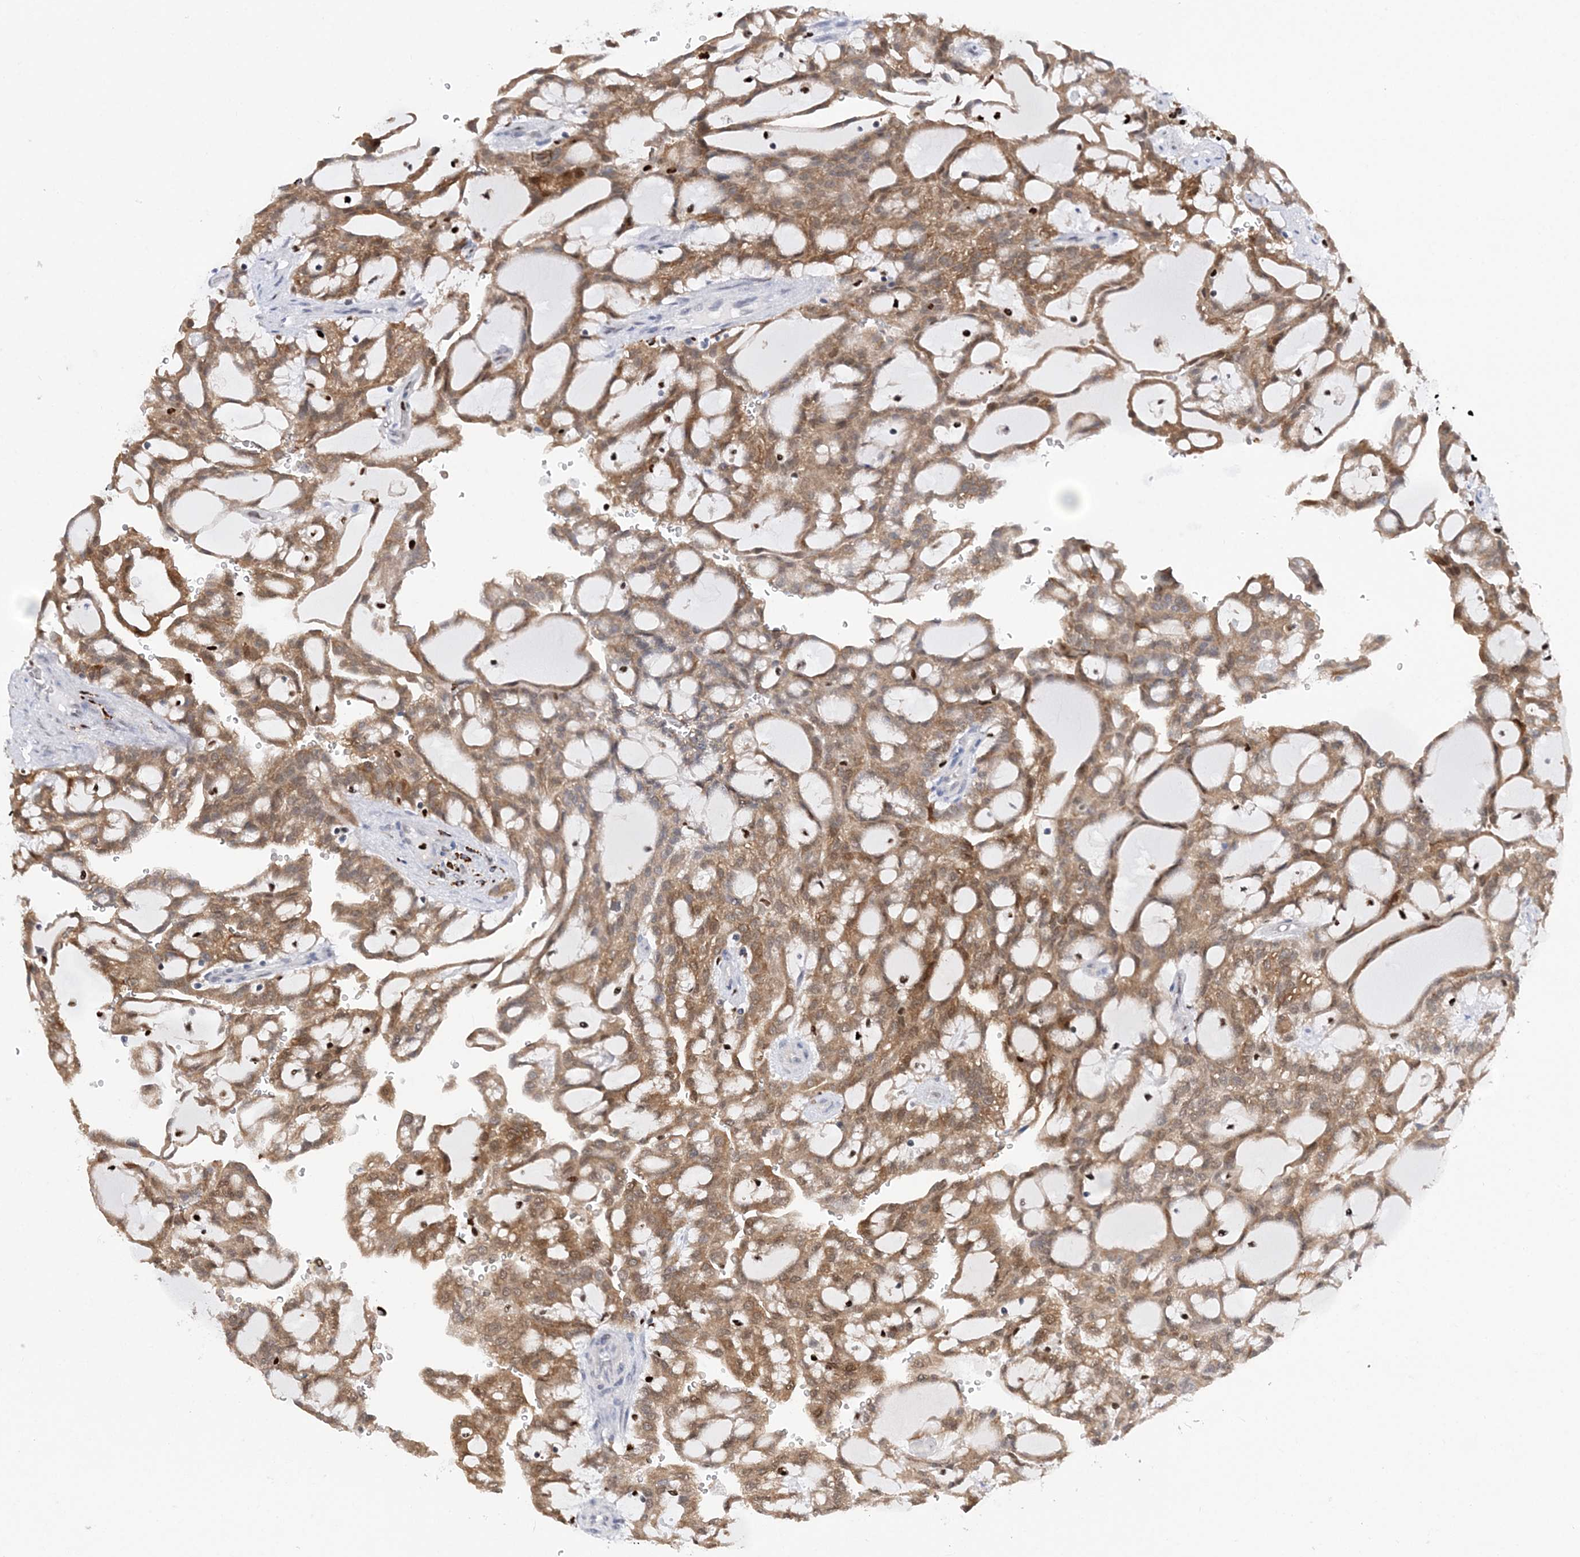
{"staining": {"intensity": "moderate", "quantity": ">75%", "location": "cytoplasmic/membranous,nuclear"}, "tissue": "renal cancer", "cell_type": "Tumor cells", "image_type": "cancer", "snomed": [{"axis": "morphology", "description": "Adenocarcinoma, NOS"}, {"axis": "topography", "description": "Kidney"}], "caption": "Immunohistochemistry (IHC) (DAB (3,3'-diaminobenzidine)) staining of renal cancer (adenocarcinoma) exhibits moderate cytoplasmic/membranous and nuclear protein positivity in approximately >75% of tumor cells.", "gene": "NIT2", "patient": {"sex": "male", "age": 63}}